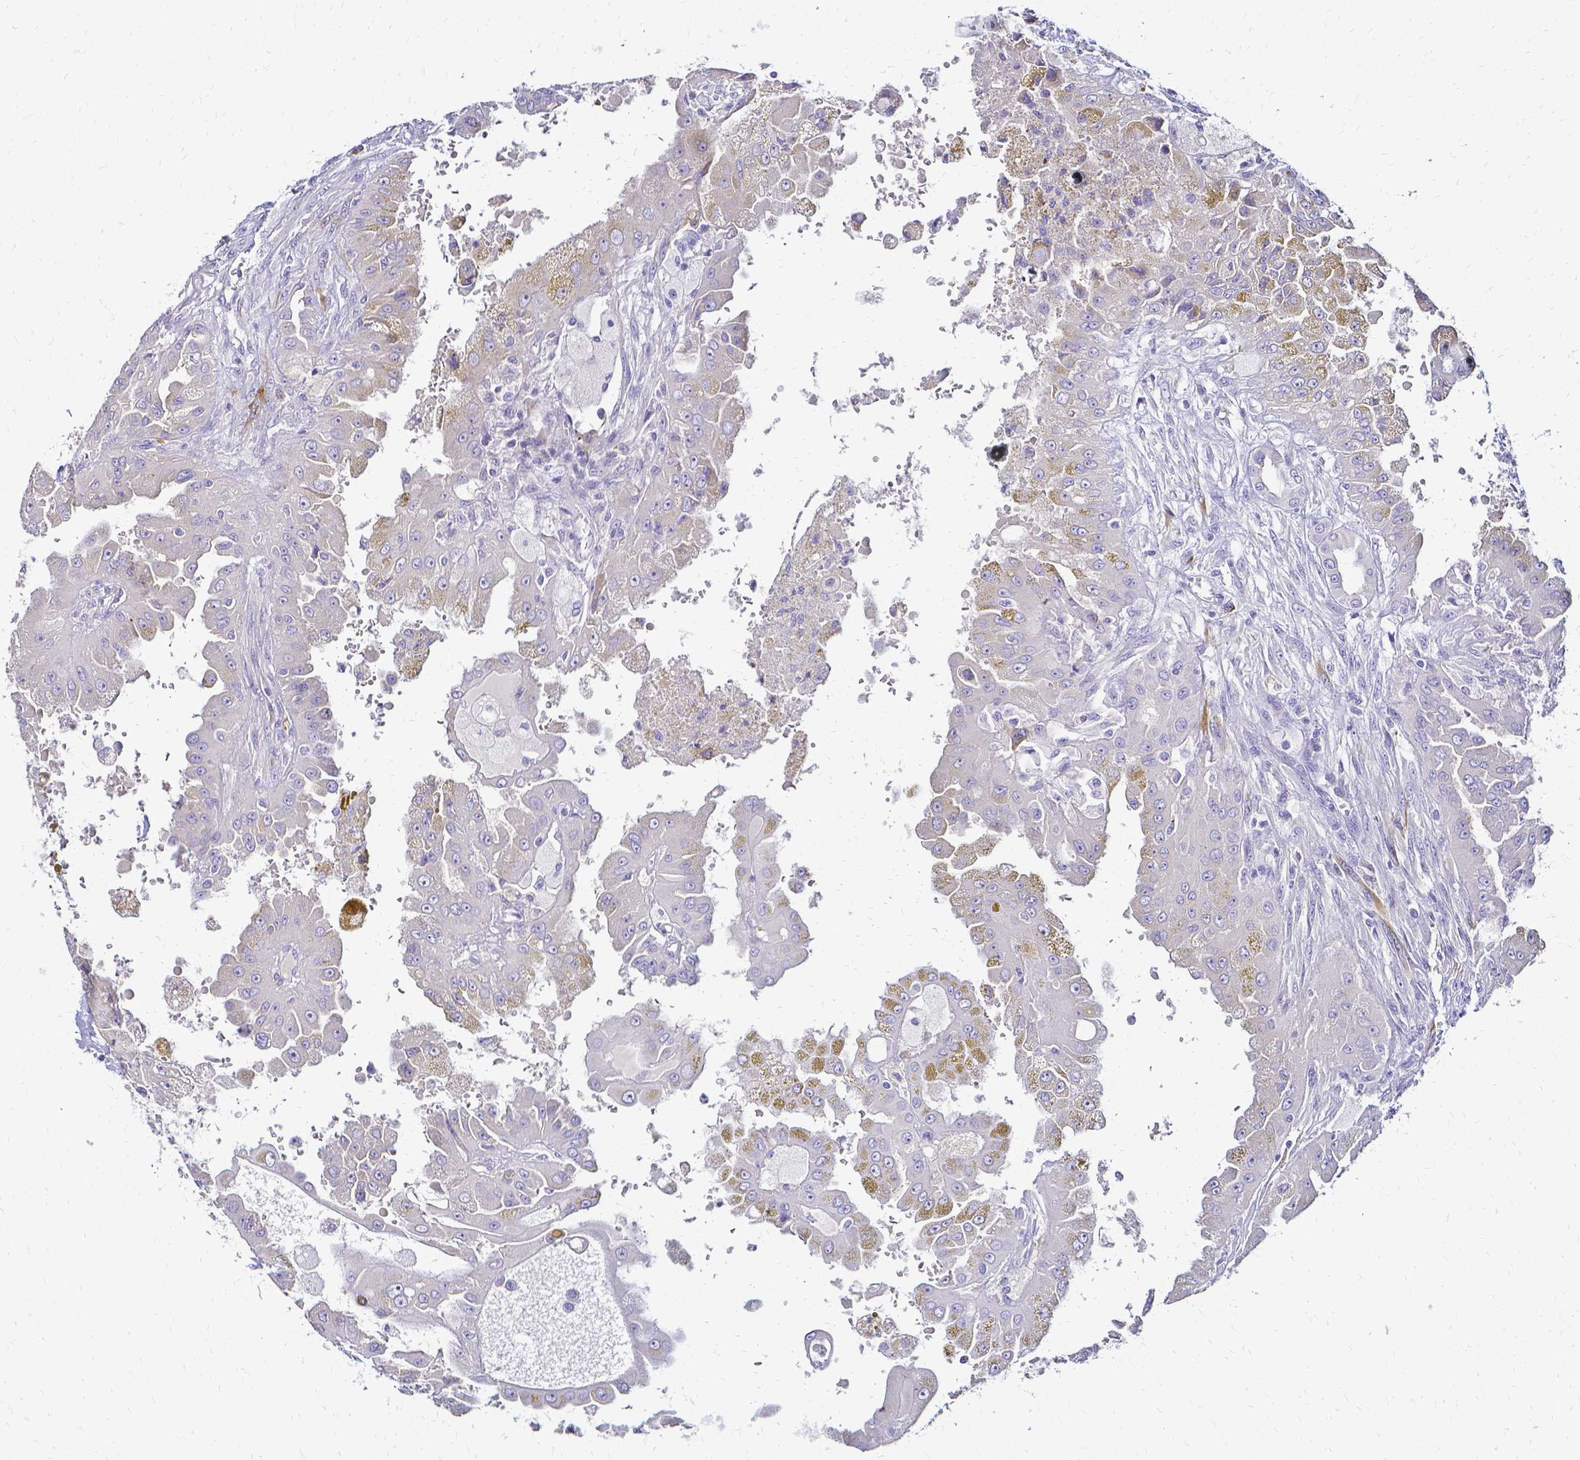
{"staining": {"intensity": "negative", "quantity": "none", "location": "none"}, "tissue": "renal cancer", "cell_type": "Tumor cells", "image_type": "cancer", "snomed": [{"axis": "morphology", "description": "Adenocarcinoma, NOS"}, {"axis": "topography", "description": "Kidney"}], "caption": "Human renal cancer stained for a protein using immunohistochemistry (IHC) demonstrates no expression in tumor cells.", "gene": "CCNB1", "patient": {"sex": "male", "age": 58}}